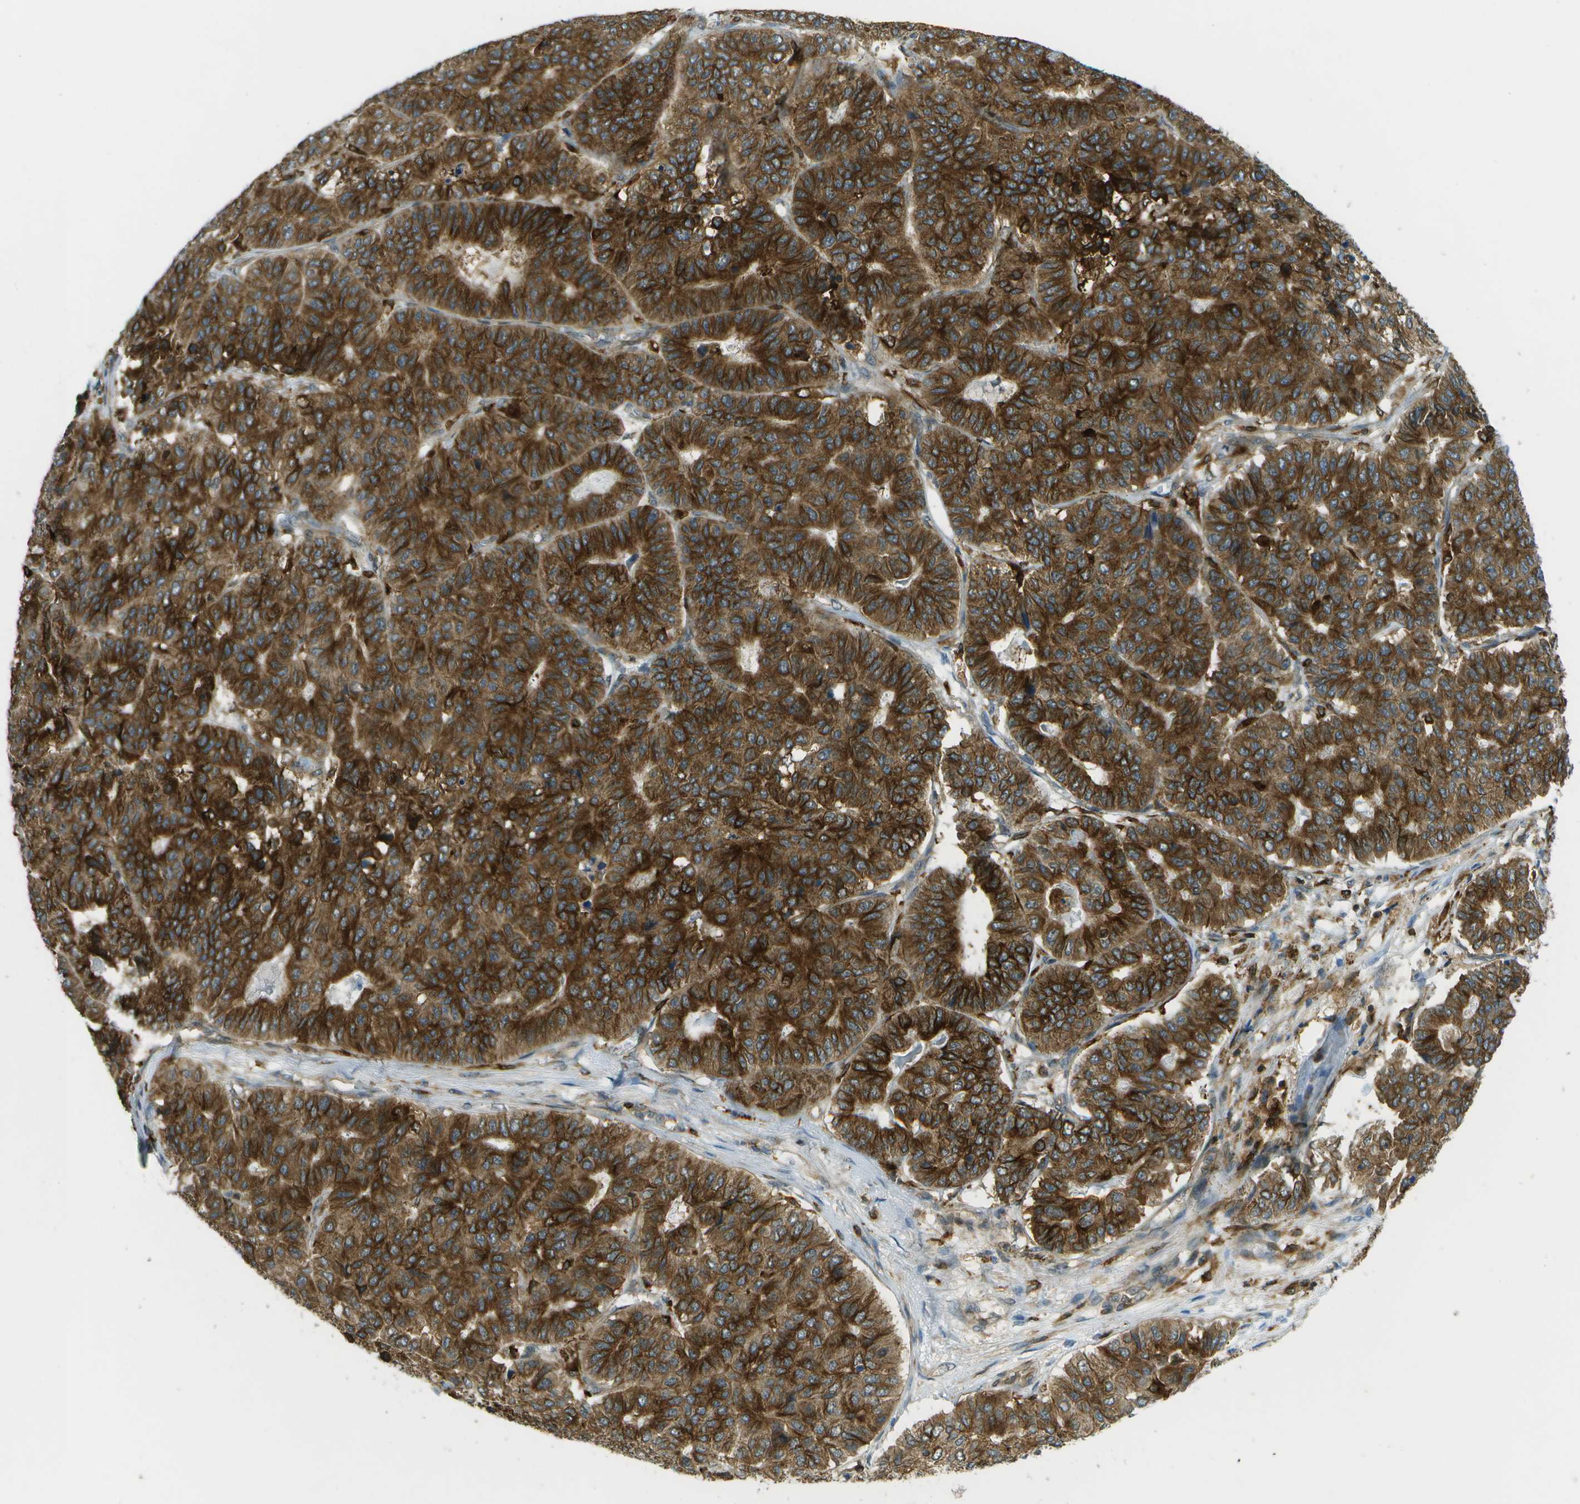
{"staining": {"intensity": "strong", "quantity": "25%-75%", "location": "cytoplasmic/membranous"}, "tissue": "pancreatic cancer", "cell_type": "Tumor cells", "image_type": "cancer", "snomed": [{"axis": "morphology", "description": "Adenocarcinoma, NOS"}, {"axis": "topography", "description": "Pancreas"}], "caption": "This micrograph reveals IHC staining of pancreatic adenocarcinoma, with high strong cytoplasmic/membranous staining in about 25%-75% of tumor cells.", "gene": "TMTC1", "patient": {"sex": "male", "age": 50}}